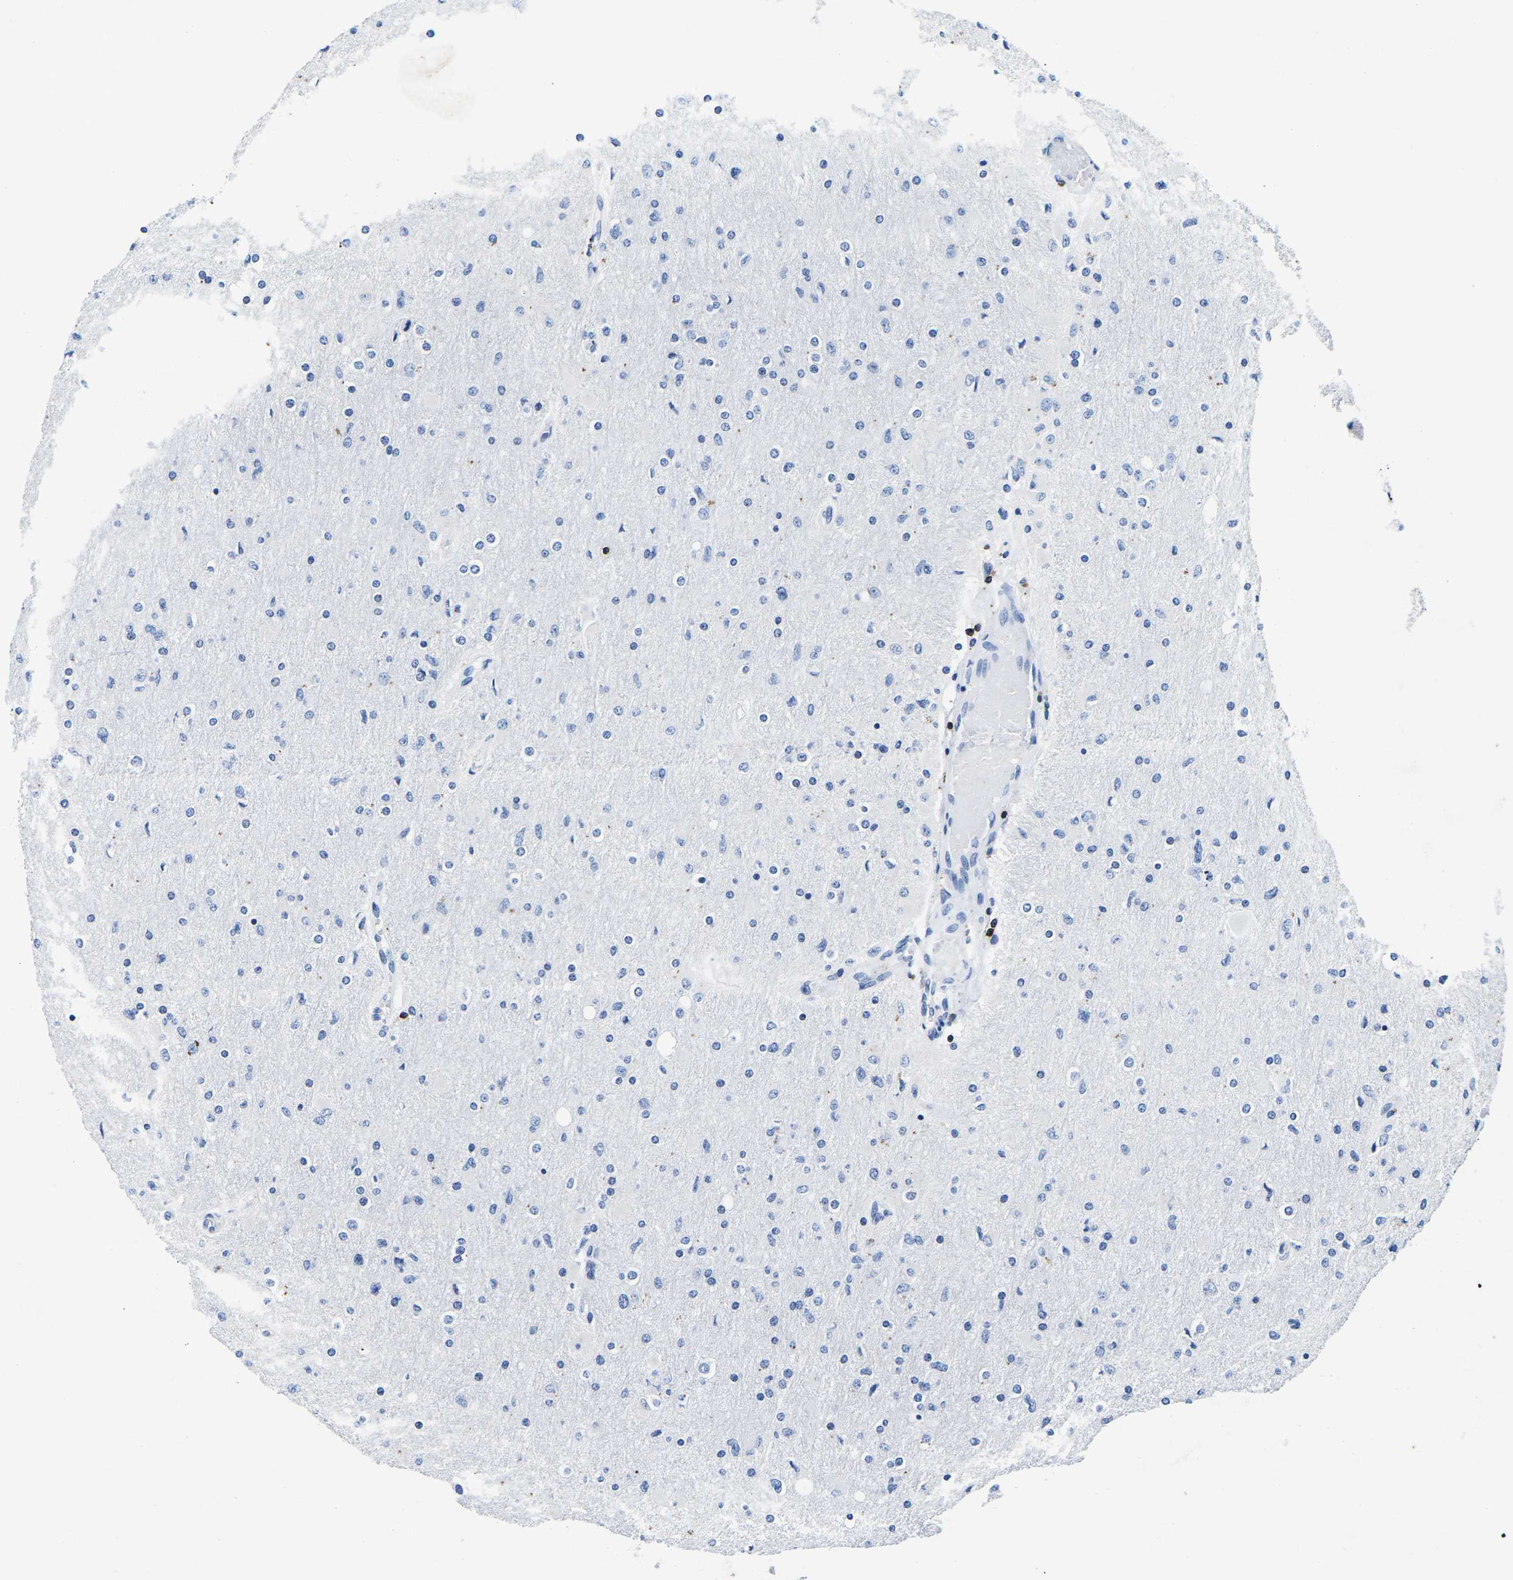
{"staining": {"intensity": "negative", "quantity": "none", "location": "none"}, "tissue": "glioma", "cell_type": "Tumor cells", "image_type": "cancer", "snomed": [{"axis": "morphology", "description": "Glioma, malignant, High grade"}, {"axis": "topography", "description": "Cerebral cortex"}], "caption": "This image is of malignant high-grade glioma stained with immunohistochemistry to label a protein in brown with the nuclei are counter-stained blue. There is no staining in tumor cells.", "gene": "CTSW", "patient": {"sex": "female", "age": 36}}